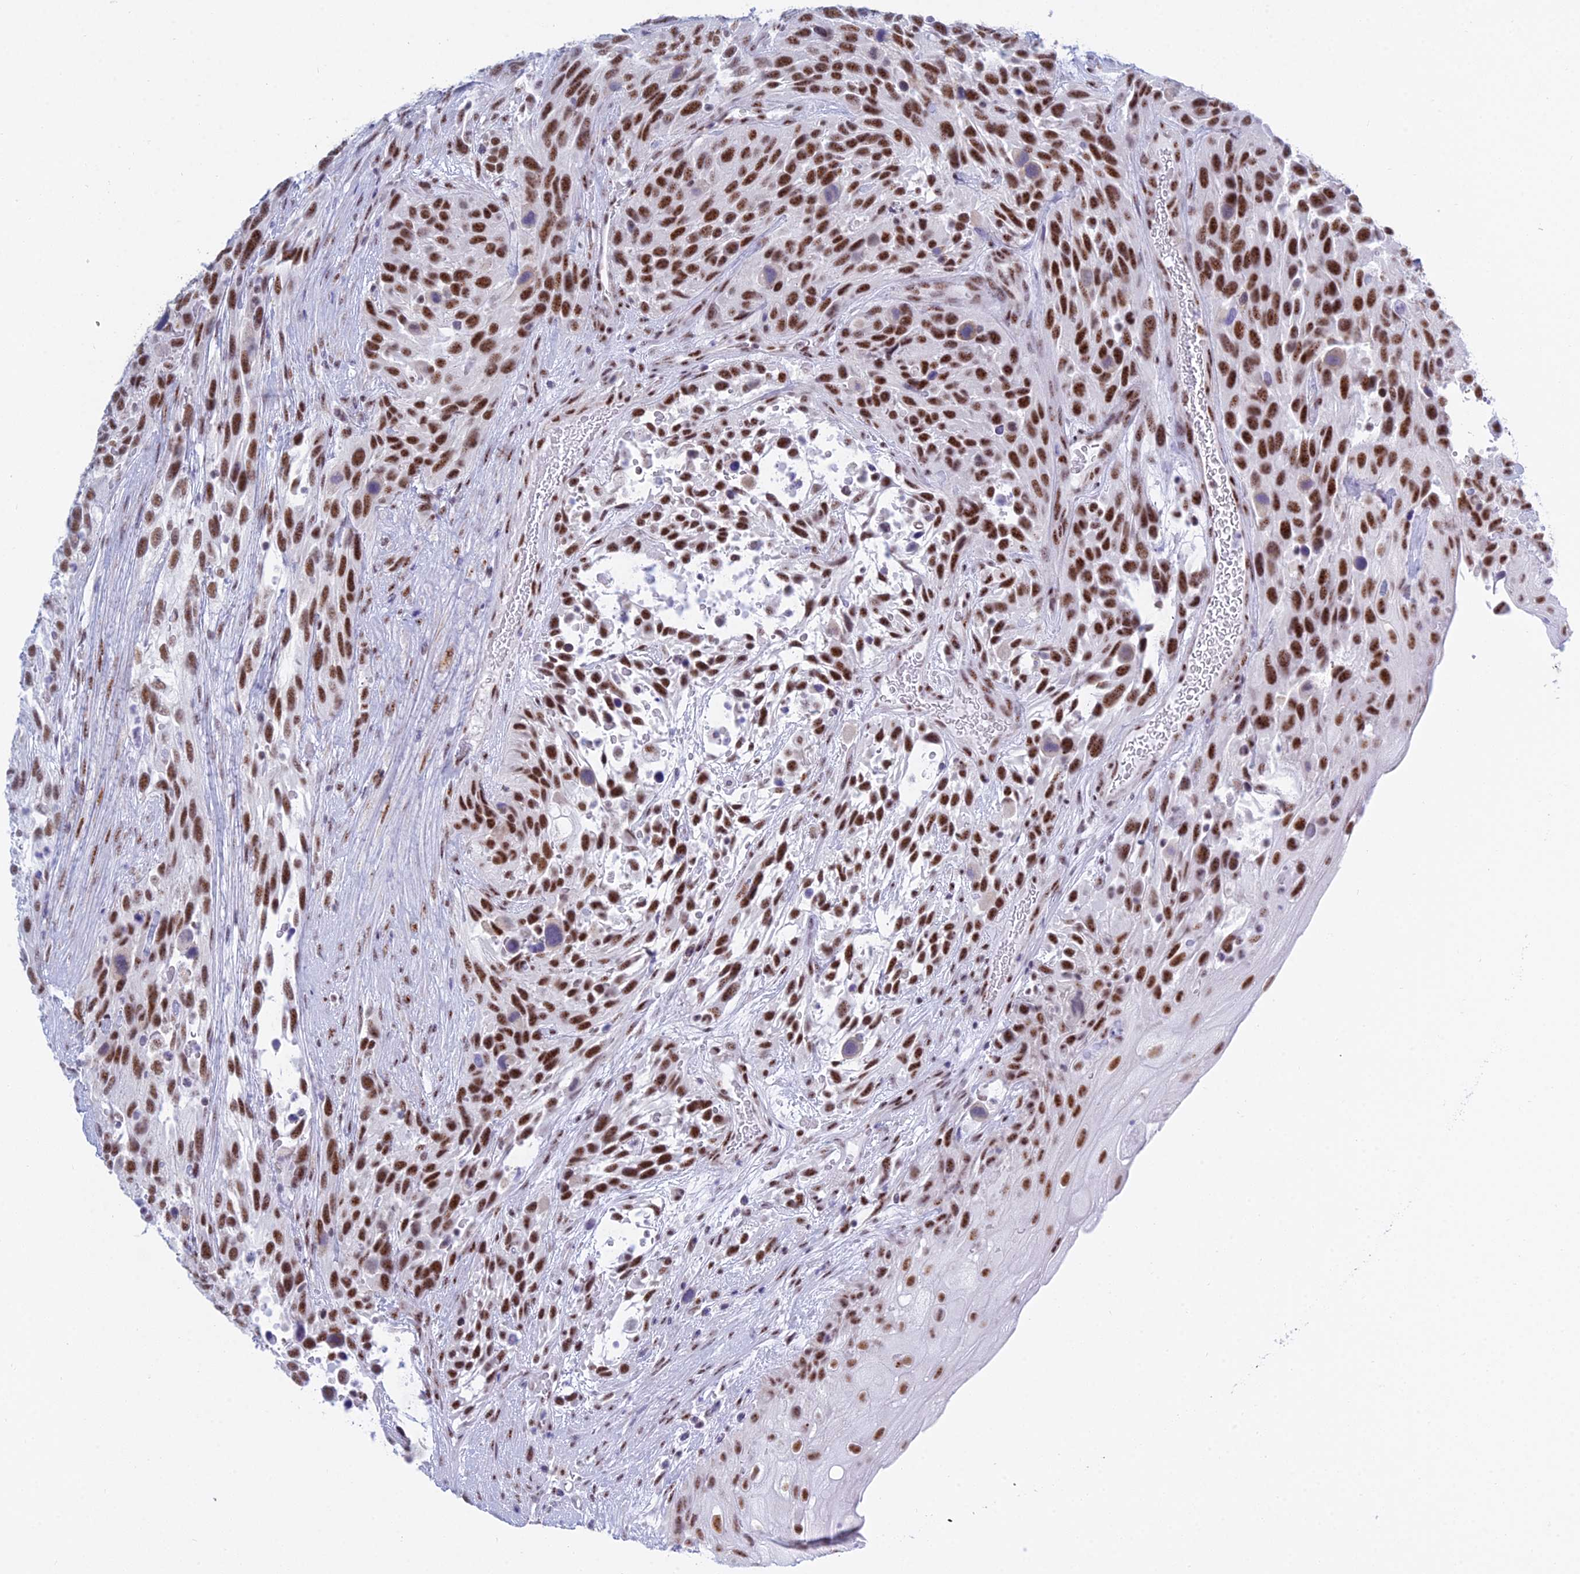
{"staining": {"intensity": "strong", "quantity": ">75%", "location": "nuclear"}, "tissue": "urothelial cancer", "cell_type": "Tumor cells", "image_type": "cancer", "snomed": [{"axis": "morphology", "description": "Urothelial carcinoma, High grade"}, {"axis": "topography", "description": "Urinary bladder"}], "caption": "A histopathology image showing strong nuclear expression in about >75% of tumor cells in urothelial carcinoma (high-grade), as visualized by brown immunohistochemical staining.", "gene": "KLF14", "patient": {"sex": "female", "age": 70}}